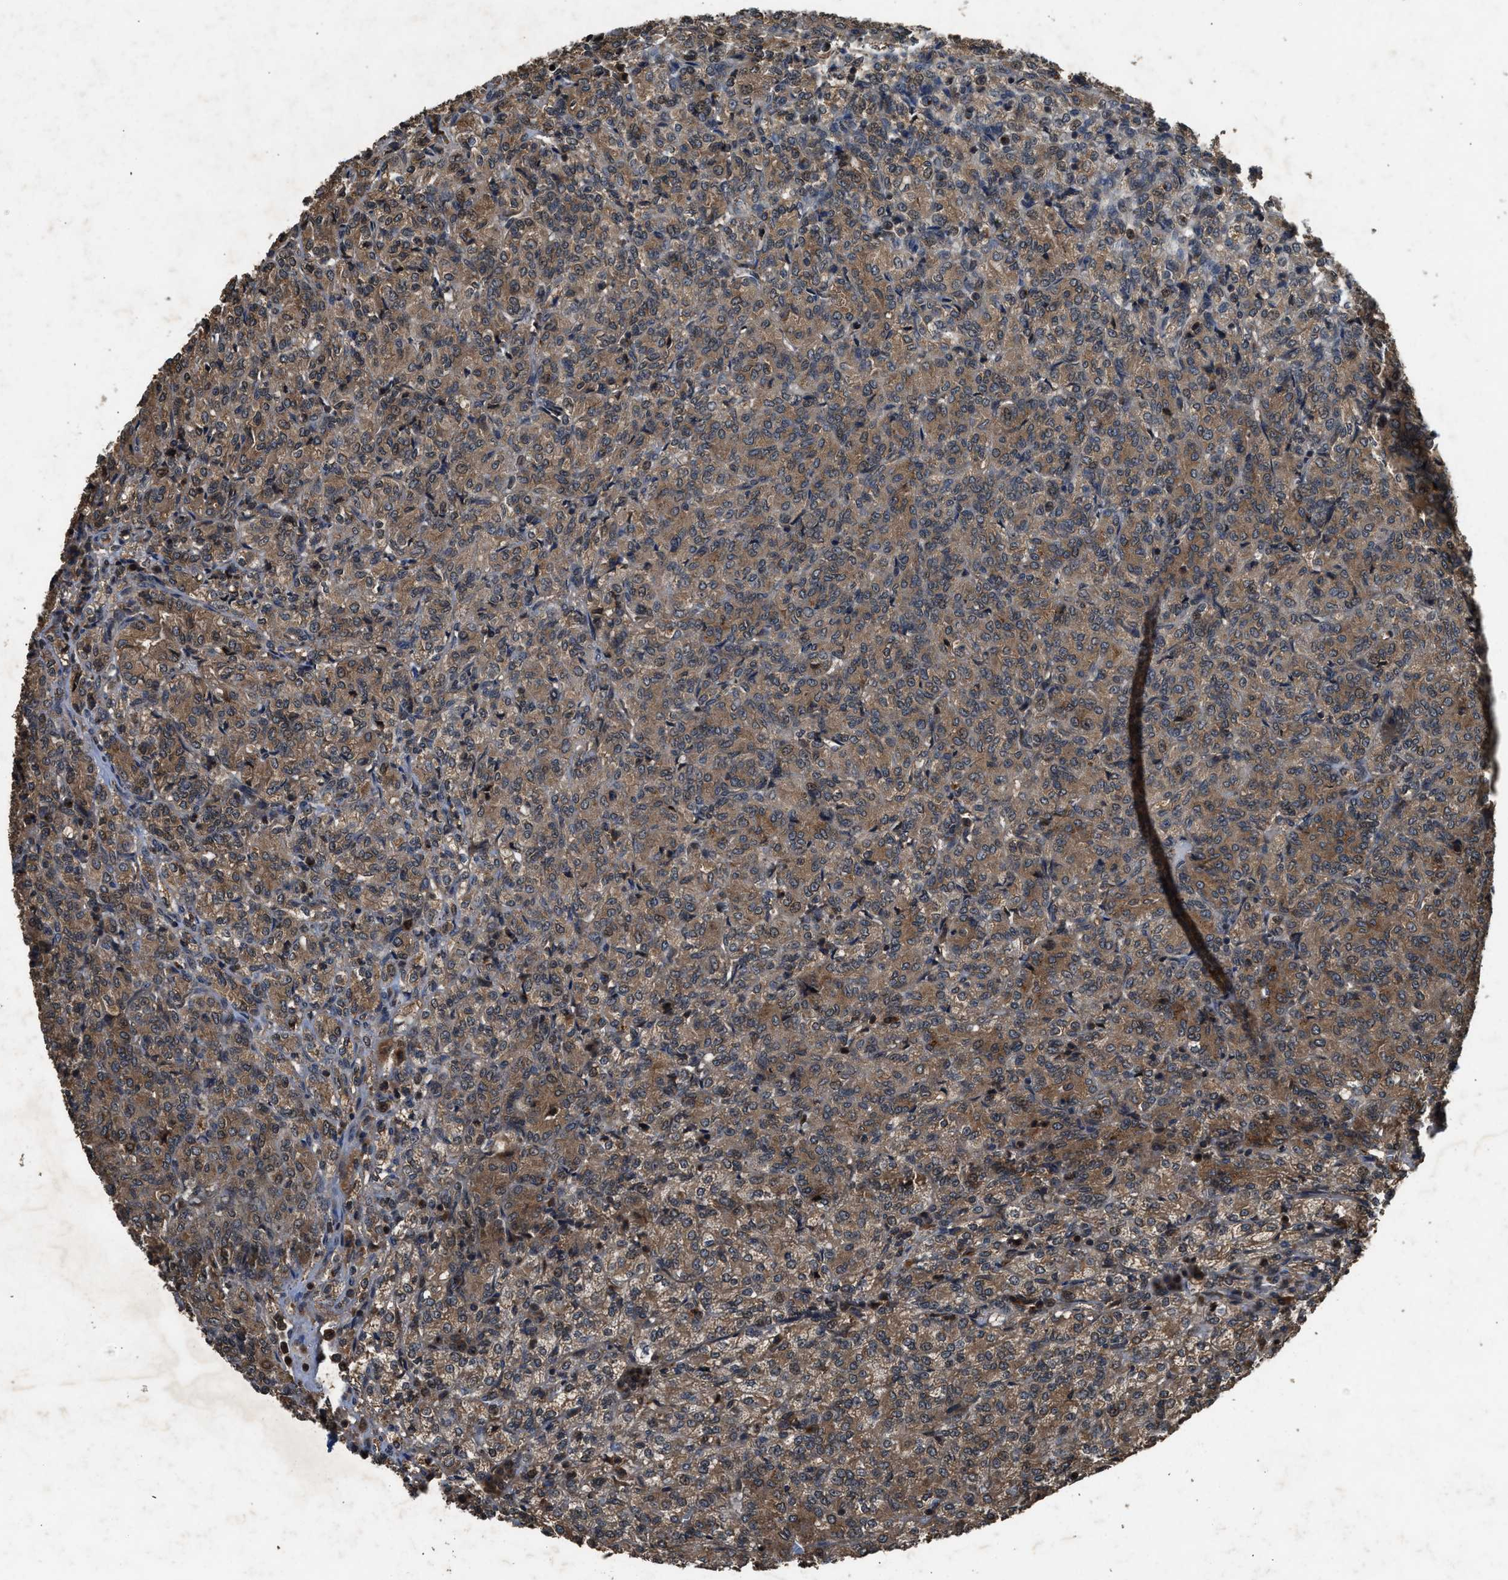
{"staining": {"intensity": "moderate", "quantity": ">75%", "location": "cytoplasmic/membranous"}, "tissue": "renal cancer", "cell_type": "Tumor cells", "image_type": "cancer", "snomed": [{"axis": "morphology", "description": "Adenocarcinoma, NOS"}, {"axis": "topography", "description": "Kidney"}], "caption": "Immunohistochemical staining of human renal cancer displays medium levels of moderate cytoplasmic/membranous protein staining in approximately >75% of tumor cells. (Brightfield microscopy of DAB IHC at high magnification).", "gene": "RPS6KB1", "patient": {"sex": "male", "age": 77}}